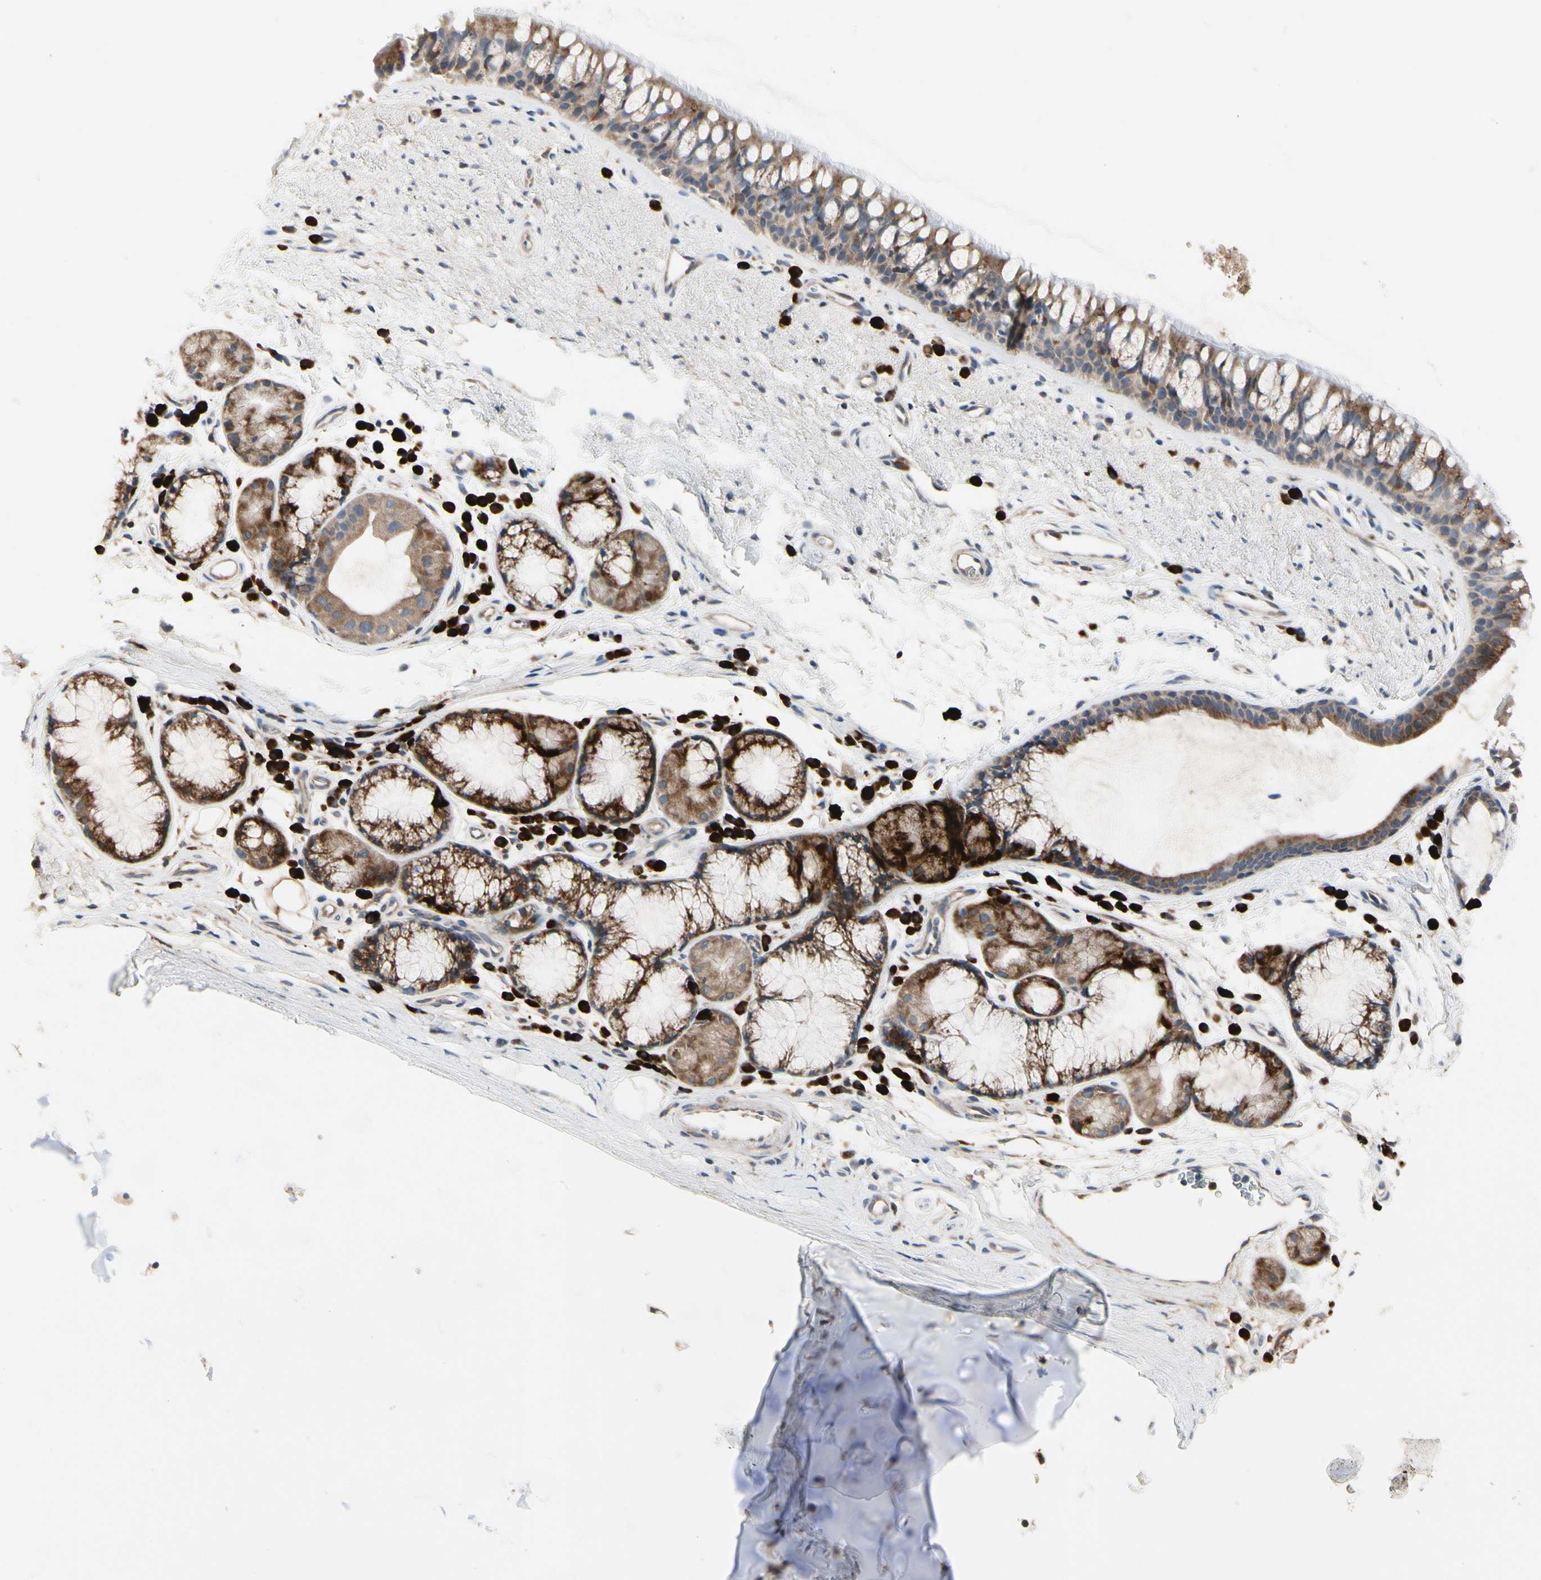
{"staining": {"intensity": "moderate", "quantity": ">75%", "location": "cytoplasmic/membranous"}, "tissue": "bronchus", "cell_type": "Respiratory epithelial cells", "image_type": "normal", "snomed": [{"axis": "morphology", "description": "Normal tissue, NOS"}, {"axis": "topography", "description": "Bronchus"}], "caption": "Immunohistochemical staining of benign bronchus exhibits moderate cytoplasmic/membranous protein expression in about >75% of respiratory epithelial cells.", "gene": "MMEL1", "patient": {"sex": "female", "age": 54}}